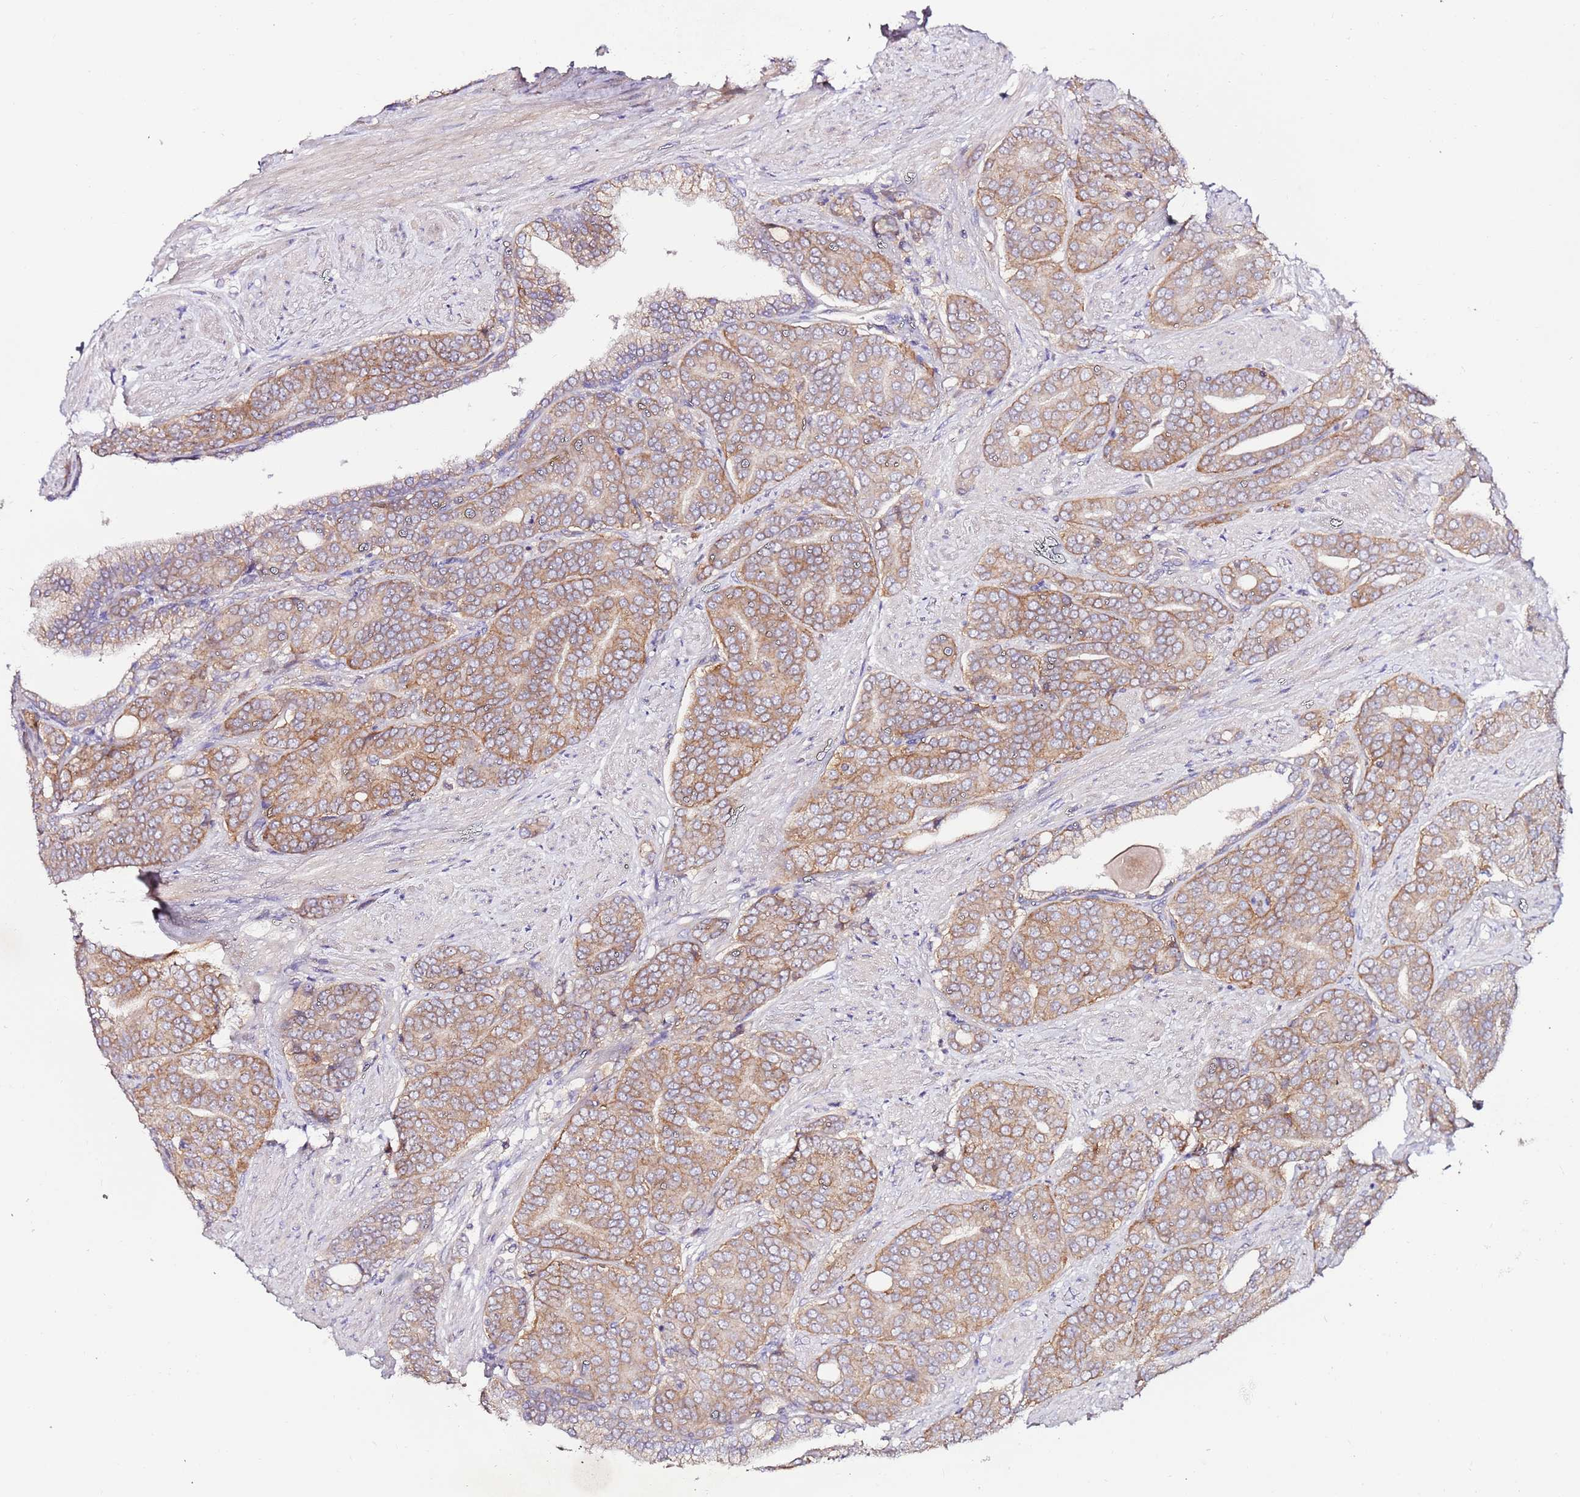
{"staining": {"intensity": "moderate", "quantity": ">75%", "location": "cytoplasmic/membranous"}, "tissue": "prostate cancer", "cell_type": "Tumor cells", "image_type": "cancer", "snomed": [{"axis": "morphology", "description": "Adenocarcinoma, High grade"}, {"axis": "topography", "description": "Prostate"}], "caption": "A medium amount of moderate cytoplasmic/membranous positivity is identified in about >75% of tumor cells in prostate cancer (high-grade adenocarcinoma) tissue.", "gene": "FLVCR1", "patient": {"sex": "male", "age": 67}}